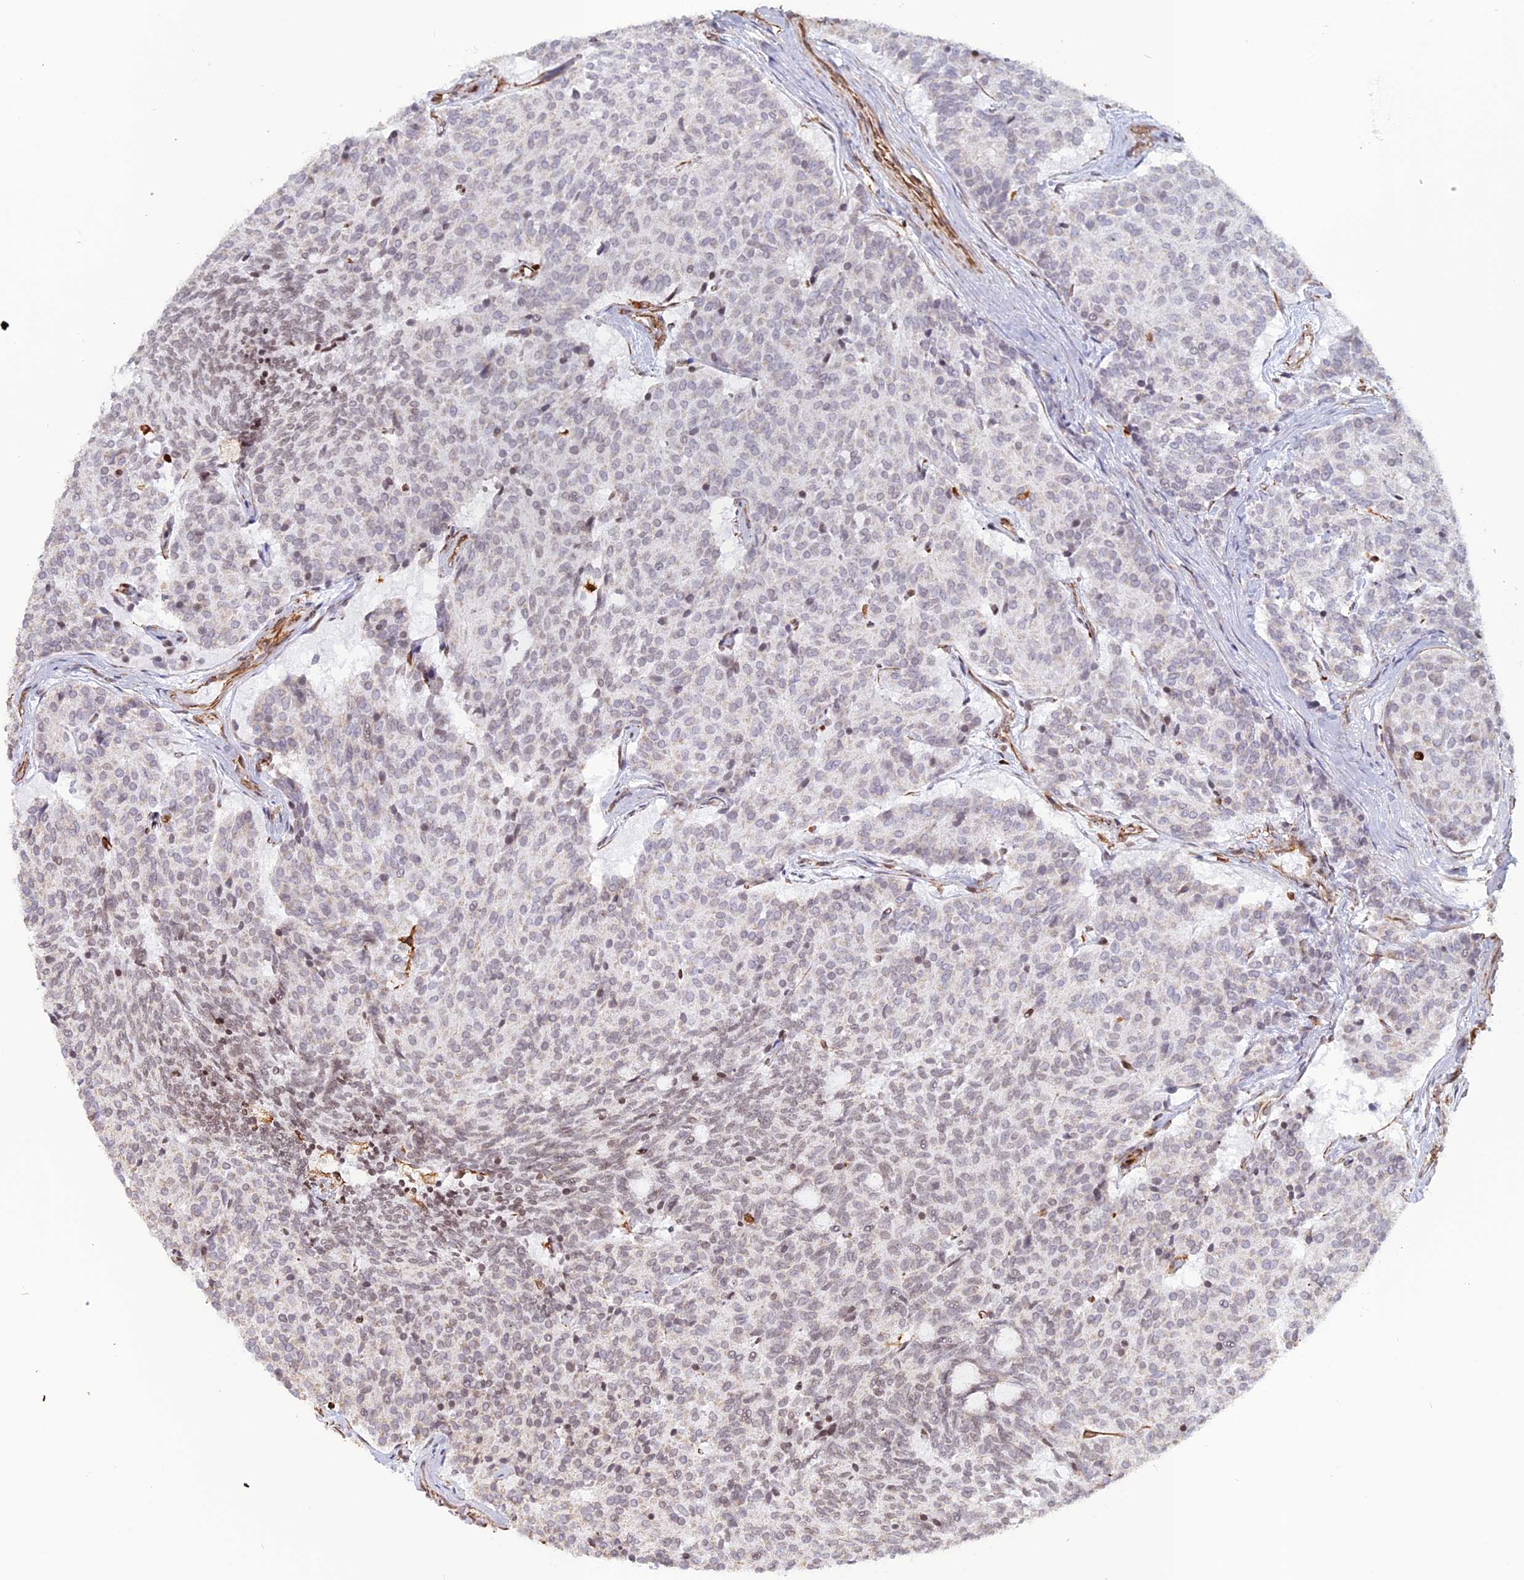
{"staining": {"intensity": "negative", "quantity": "none", "location": "none"}, "tissue": "carcinoid", "cell_type": "Tumor cells", "image_type": "cancer", "snomed": [{"axis": "morphology", "description": "Carcinoid, malignant, NOS"}, {"axis": "topography", "description": "Pancreas"}], "caption": "DAB immunohistochemical staining of human malignant carcinoid reveals no significant expression in tumor cells.", "gene": "APOBR", "patient": {"sex": "female", "age": 54}}